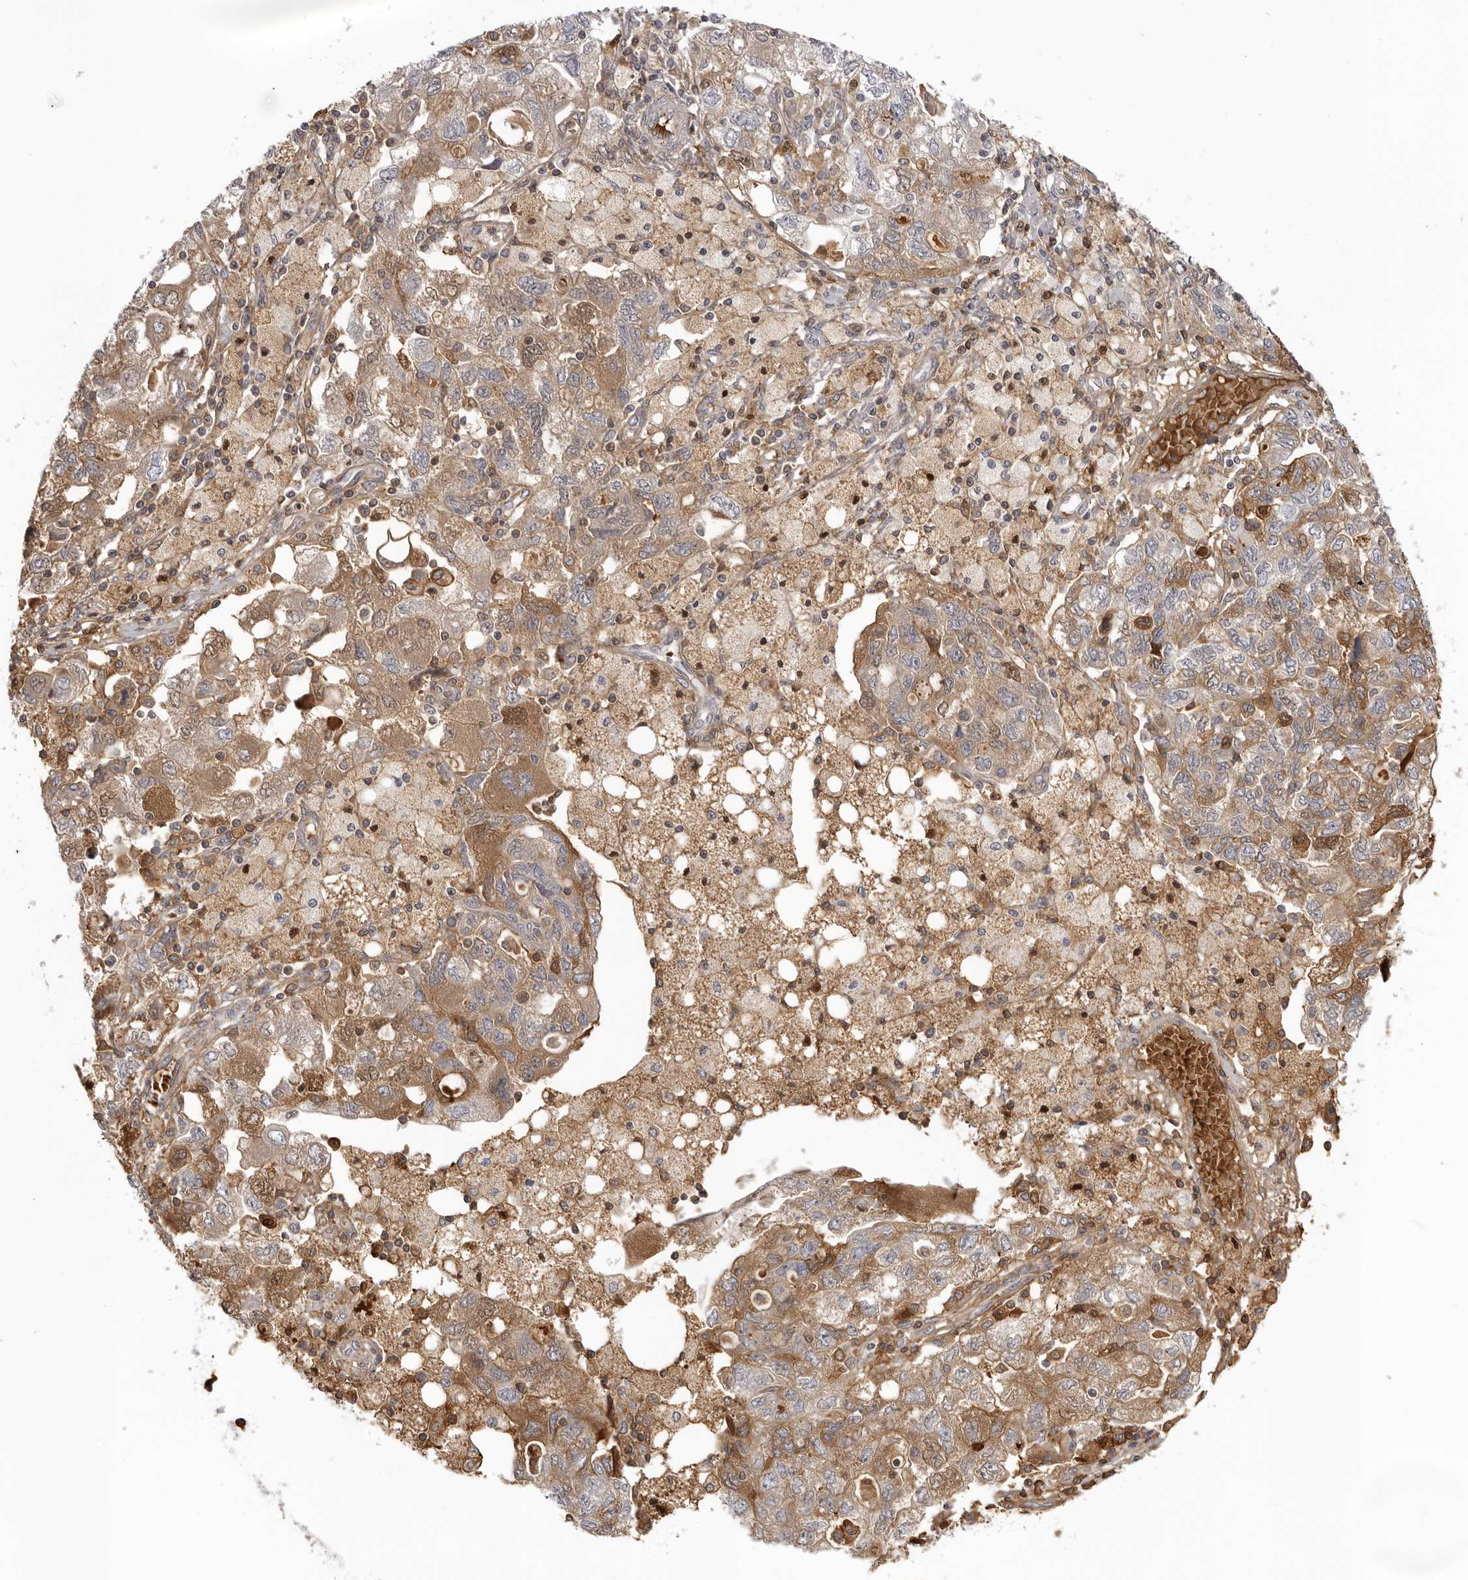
{"staining": {"intensity": "moderate", "quantity": "25%-75%", "location": "cytoplasmic/membranous"}, "tissue": "ovarian cancer", "cell_type": "Tumor cells", "image_type": "cancer", "snomed": [{"axis": "morphology", "description": "Carcinoma, NOS"}, {"axis": "morphology", "description": "Cystadenocarcinoma, serous, NOS"}, {"axis": "topography", "description": "Ovary"}], "caption": "Tumor cells display medium levels of moderate cytoplasmic/membranous staining in approximately 25%-75% of cells in human ovarian serous cystadenocarcinoma.", "gene": "PLEKHF2", "patient": {"sex": "female", "age": 69}}